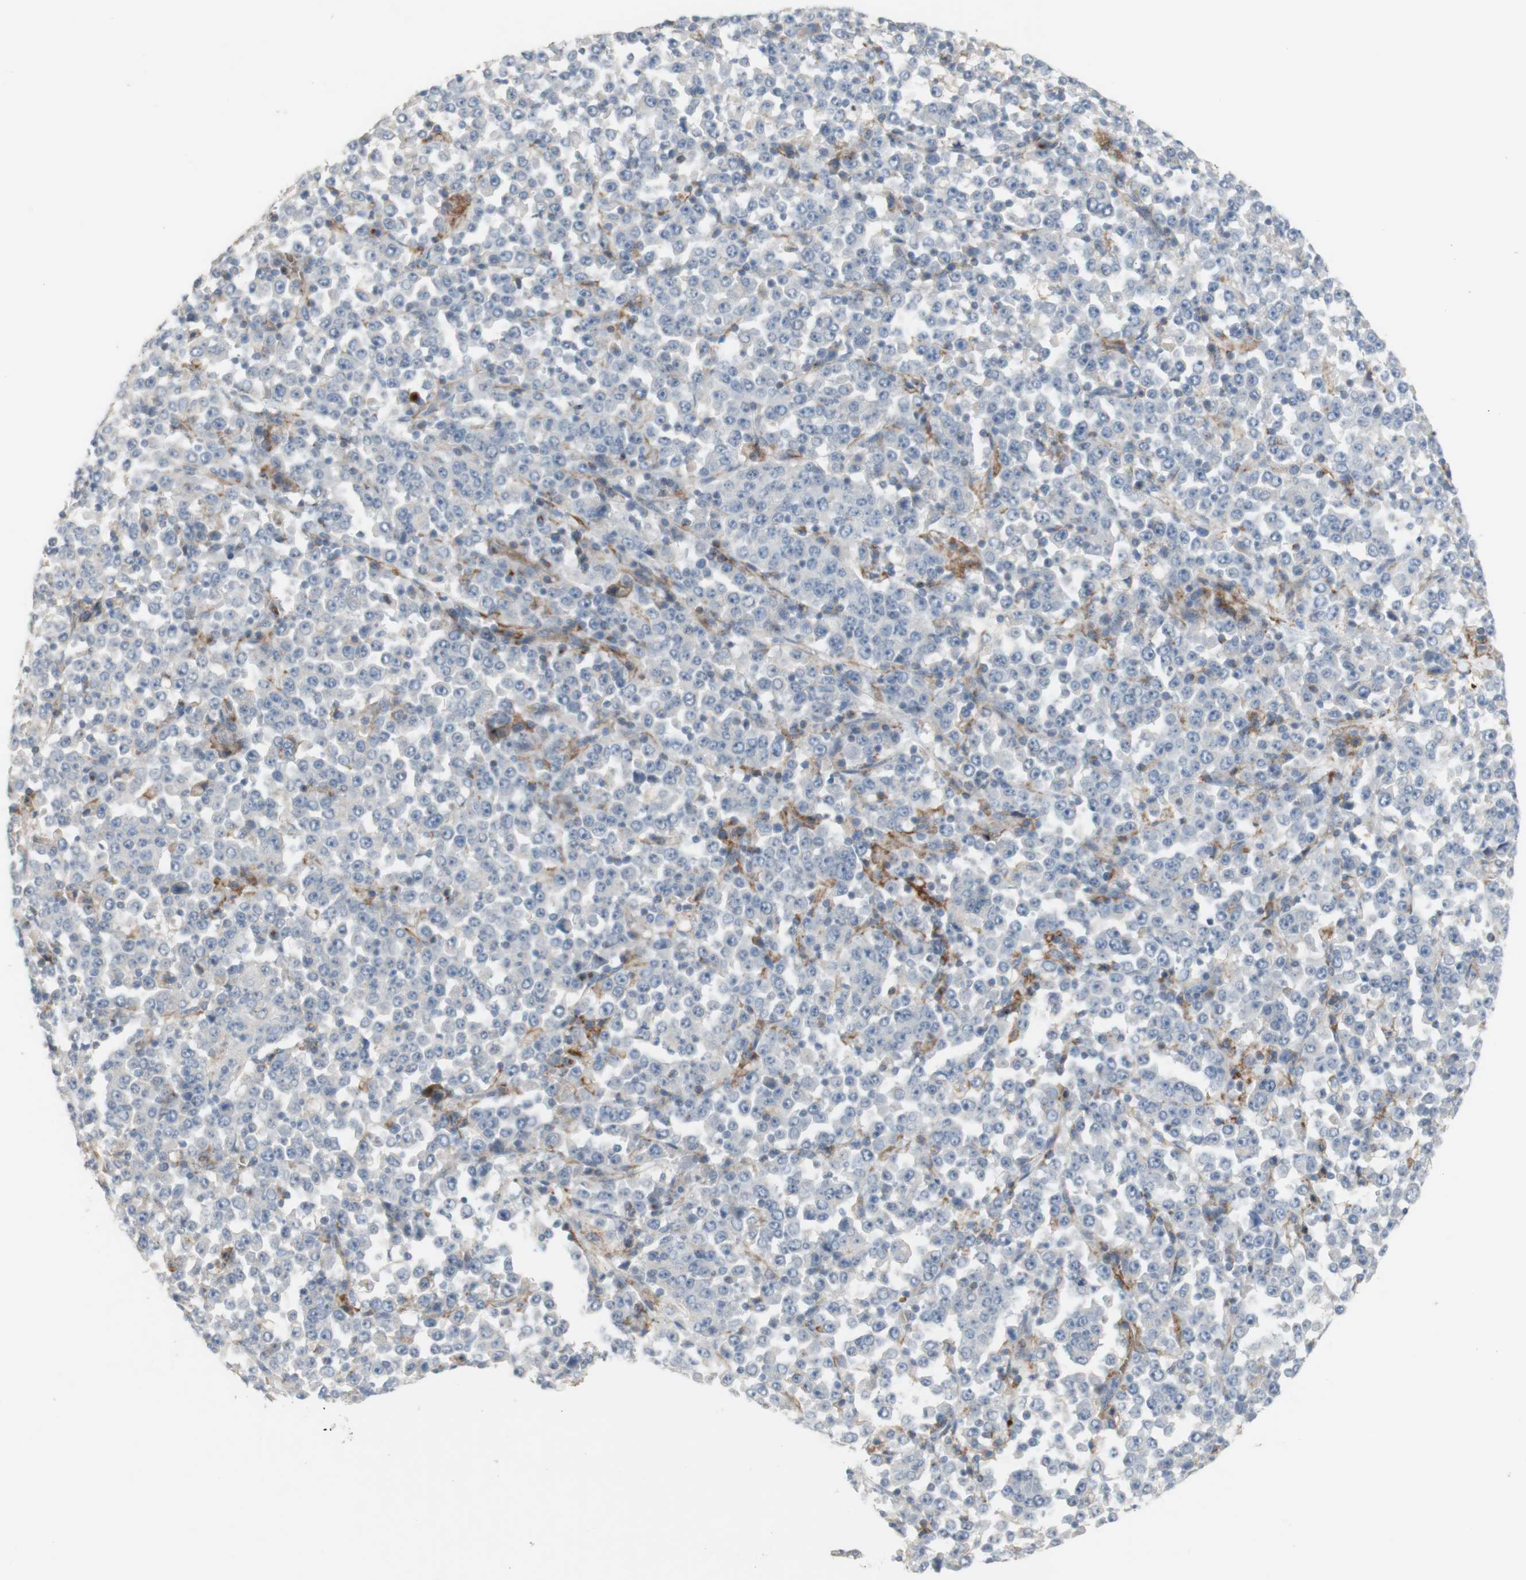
{"staining": {"intensity": "negative", "quantity": "none", "location": "none"}, "tissue": "stomach cancer", "cell_type": "Tumor cells", "image_type": "cancer", "snomed": [{"axis": "morphology", "description": "Normal tissue, NOS"}, {"axis": "morphology", "description": "Adenocarcinoma, NOS"}, {"axis": "topography", "description": "Stomach, upper"}, {"axis": "topography", "description": "Stomach"}], "caption": "Tumor cells show no significant staining in adenocarcinoma (stomach).", "gene": "MANEA", "patient": {"sex": "male", "age": 59}}